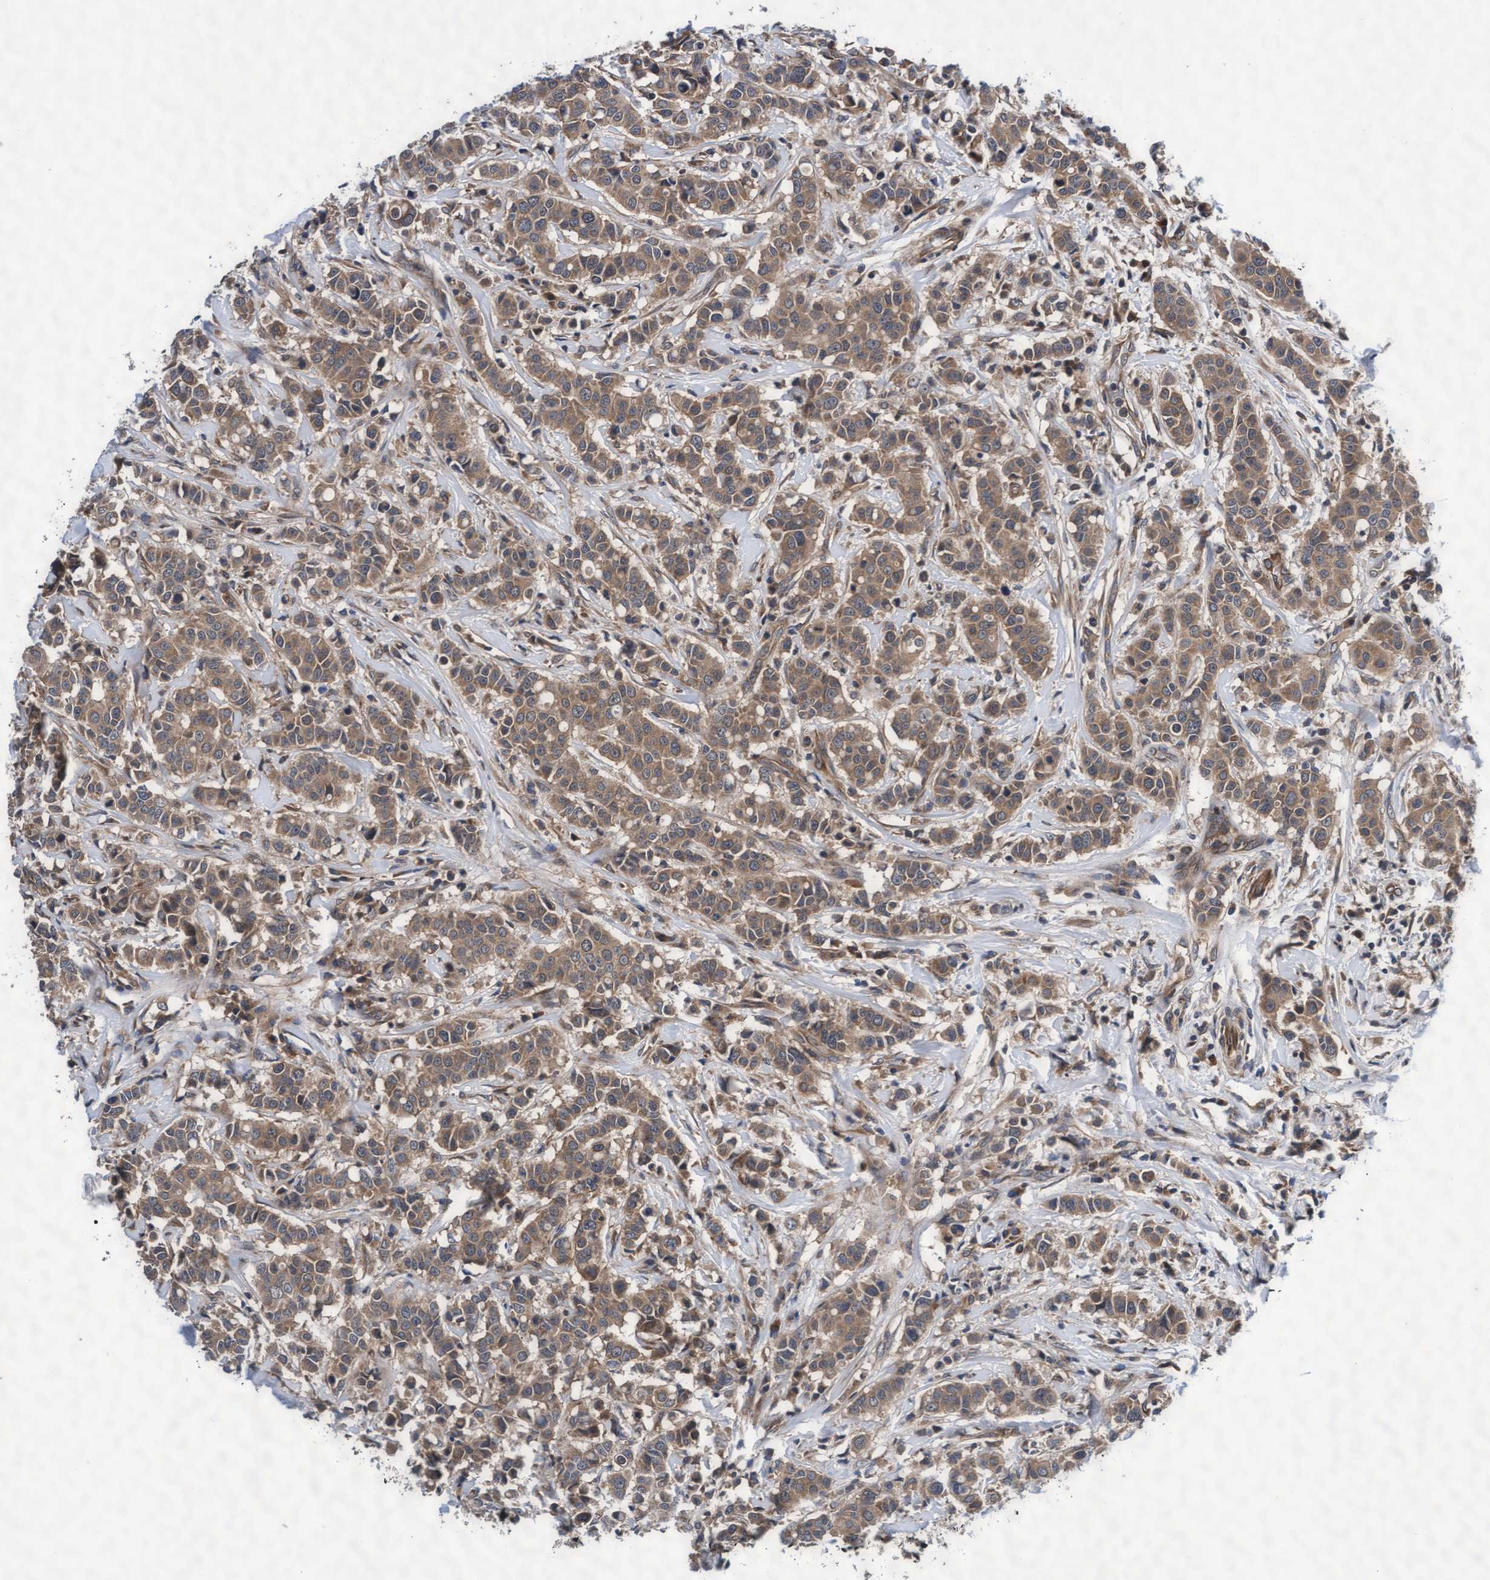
{"staining": {"intensity": "weak", "quantity": ">75%", "location": "cytoplasmic/membranous"}, "tissue": "breast cancer", "cell_type": "Tumor cells", "image_type": "cancer", "snomed": [{"axis": "morphology", "description": "Duct carcinoma"}, {"axis": "topography", "description": "Breast"}], "caption": "Immunohistochemistry micrograph of human invasive ductal carcinoma (breast) stained for a protein (brown), which reveals low levels of weak cytoplasmic/membranous positivity in approximately >75% of tumor cells.", "gene": "EFCAB13", "patient": {"sex": "female", "age": 27}}